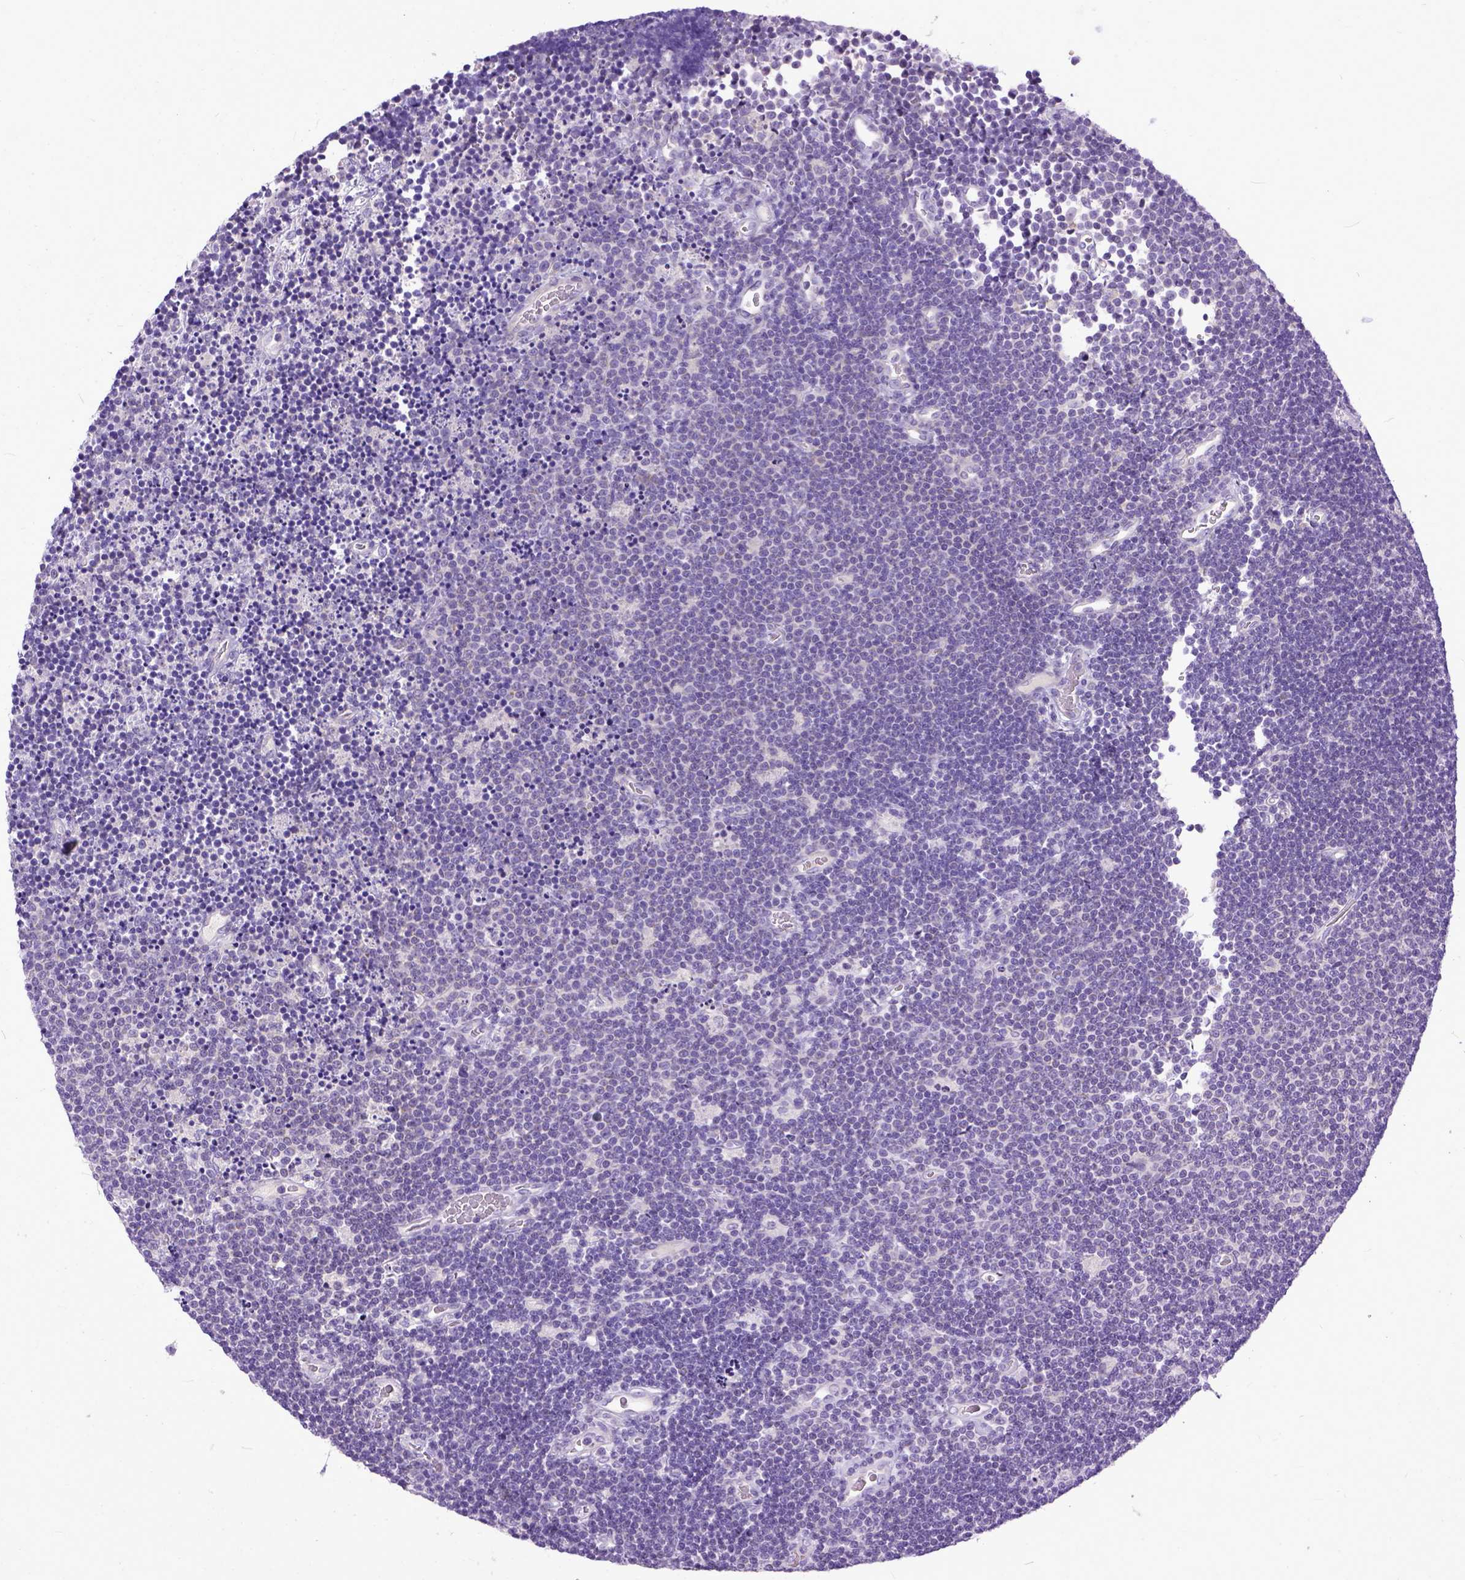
{"staining": {"intensity": "negative", "quantity": "none", "location": "none"}, "tissue": "lymphoma", "cell_type": "Tumor cells", "image_type": "cancer", "snomed": [{"axis": "morphology", "description": "Malignant lymphoma, non-Hodgkin's type, Low grade"}, {"axis": "topography", "description": "Brain"}], "caption": "Immunohistochemical staining of human lymphoma reveals no significant positivity in tumor cells.", "gene": "PLK5", "patient": {"sex": "female", "age": 66}}